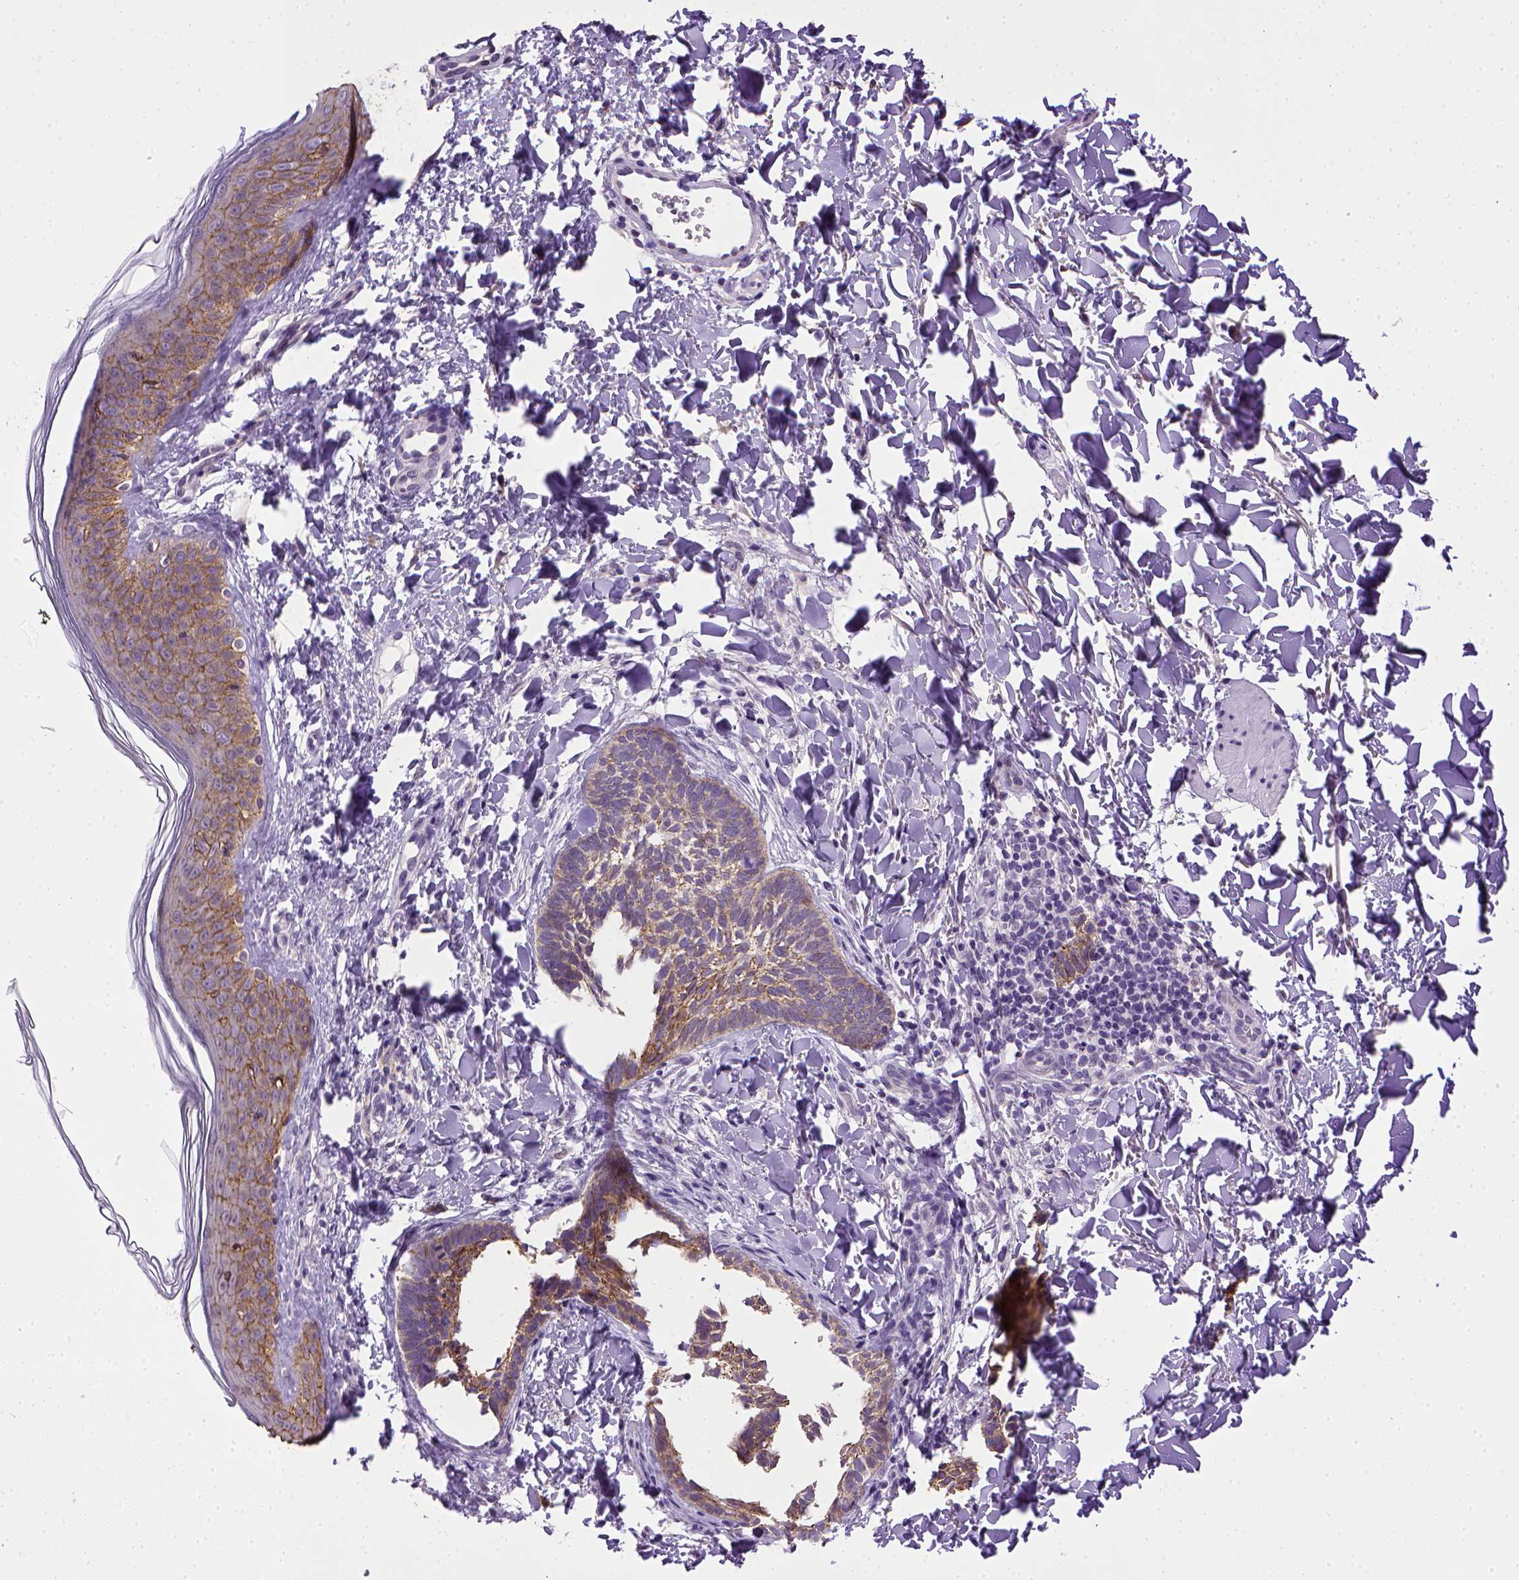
{"staining": {"intensity": "weak", "quantity": ">75%", "location": "cytoplasmic/membranous"}, "tissue": "skin cancer", "cell_type": "Tumor cells", "image_type": "cancer", "snomed": [{"axis": "morphology", "description": "Normal tissue, NOS"}, {"axis": "morphology", "description": "Basal cell carcinoma"}, {"axis": "topography", "description": "Skin"}], "caption": "Human skin basal cell carcinoma stained with a brown dye shows weak cytoplasmic/membranous positive staining in about >75% of tumor cells.", "gene": "CDH1", "patient": {"sex": "male", "age": 46}}